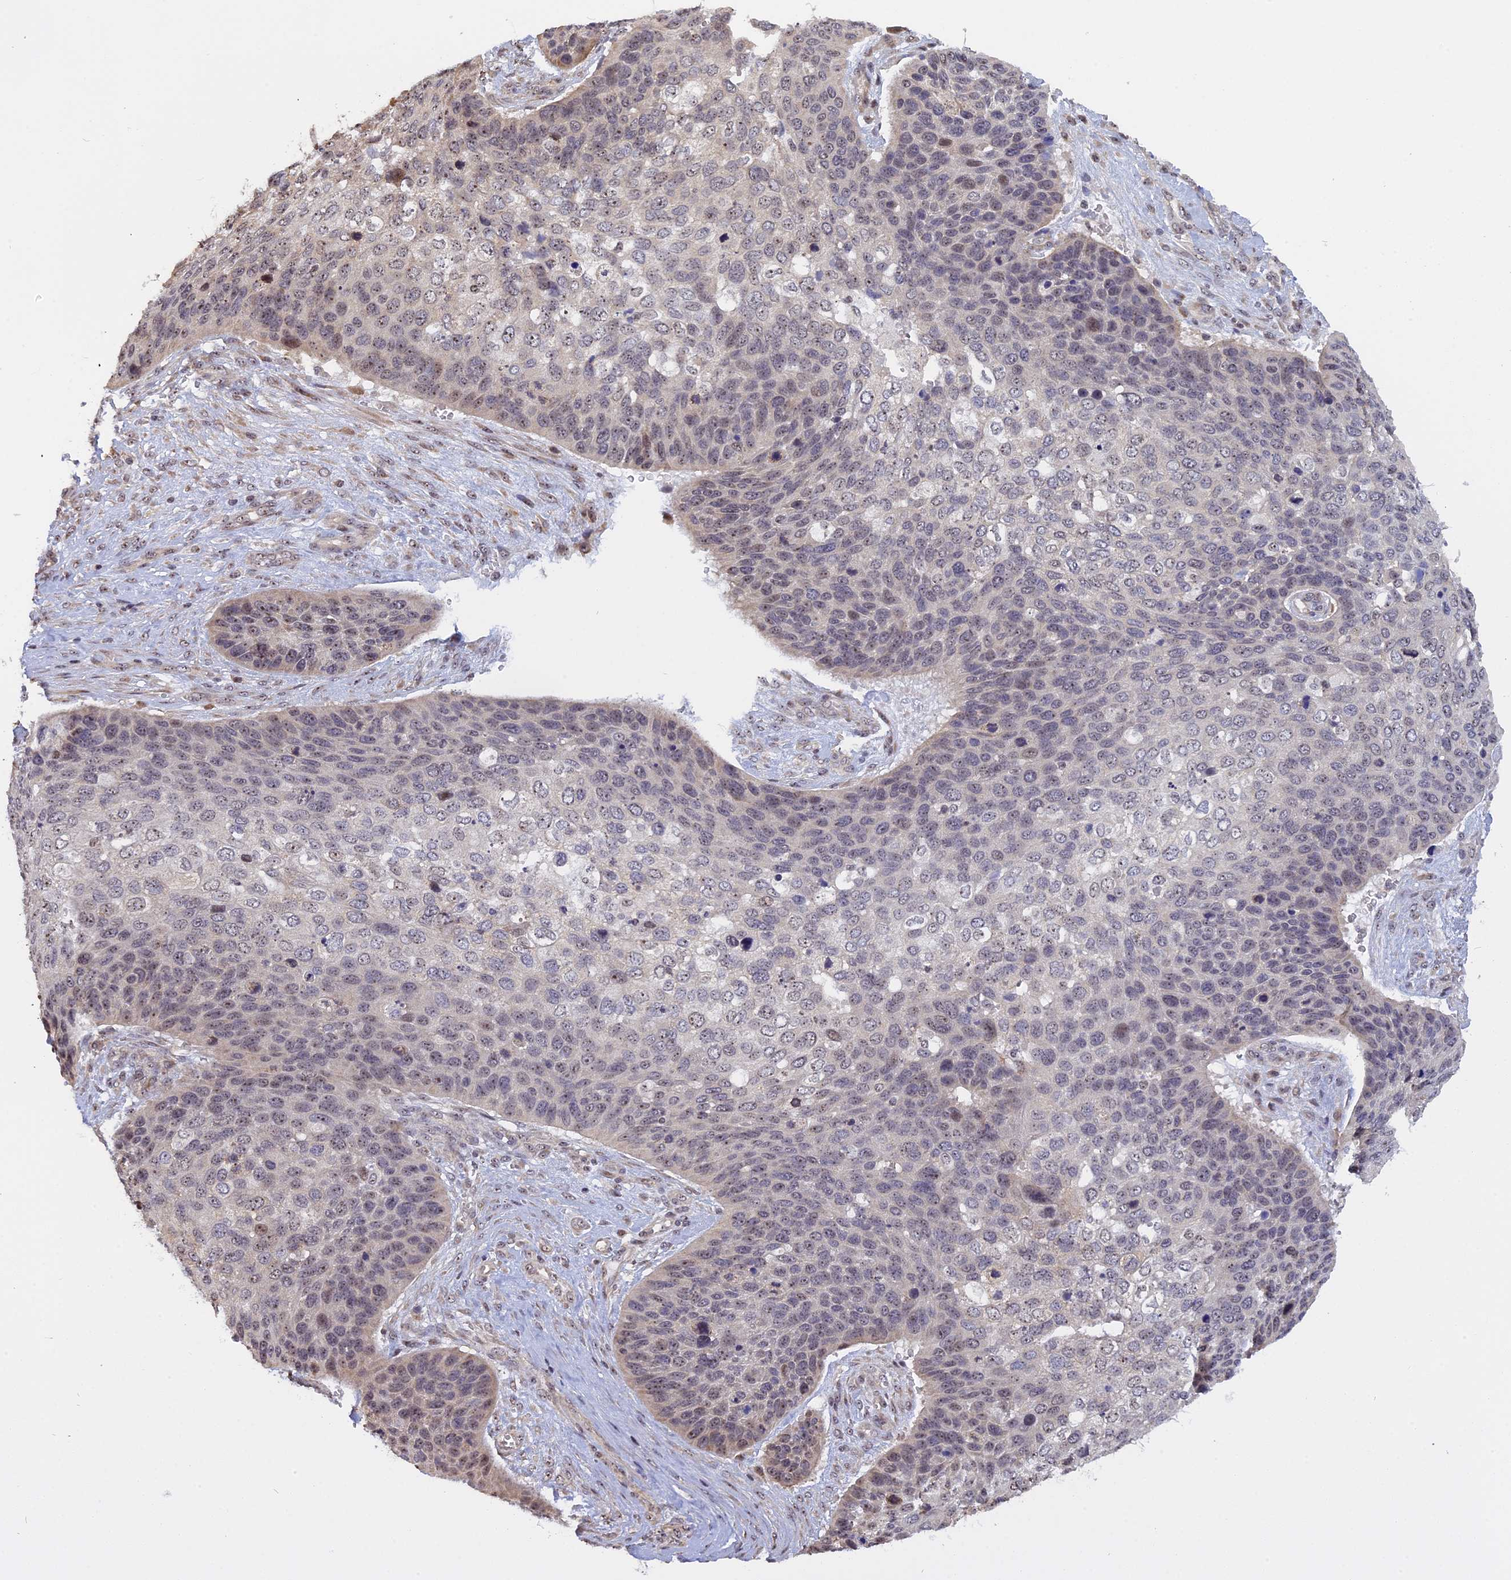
{"staining": {"intensity": "weak", "quantity": "<25%", "location": "nuclear"}, "tissue": "skin cancer", "cell_type": "Tumor cells", "image_type": "cancer", "snomed": [{"axis": "morphology", "description": "Basal cell carcinoma"}, {"axis": "topography", "description": "Skin"}], "caption": "This photomicrograph is of basal cell carcinoma (skin) stained with IHC to label a protein in brown with the nuclei are counter-stained blue. There is no staining in tumor cells. Brightfield microscopy of immunohistochemistry stained with DAB (3,3'-diaminobenzidine) (brown) and hematoxylin (blue), captured at high magnification.", "gene": "MGA", "patient": {"sex": "female", "age": 74}}